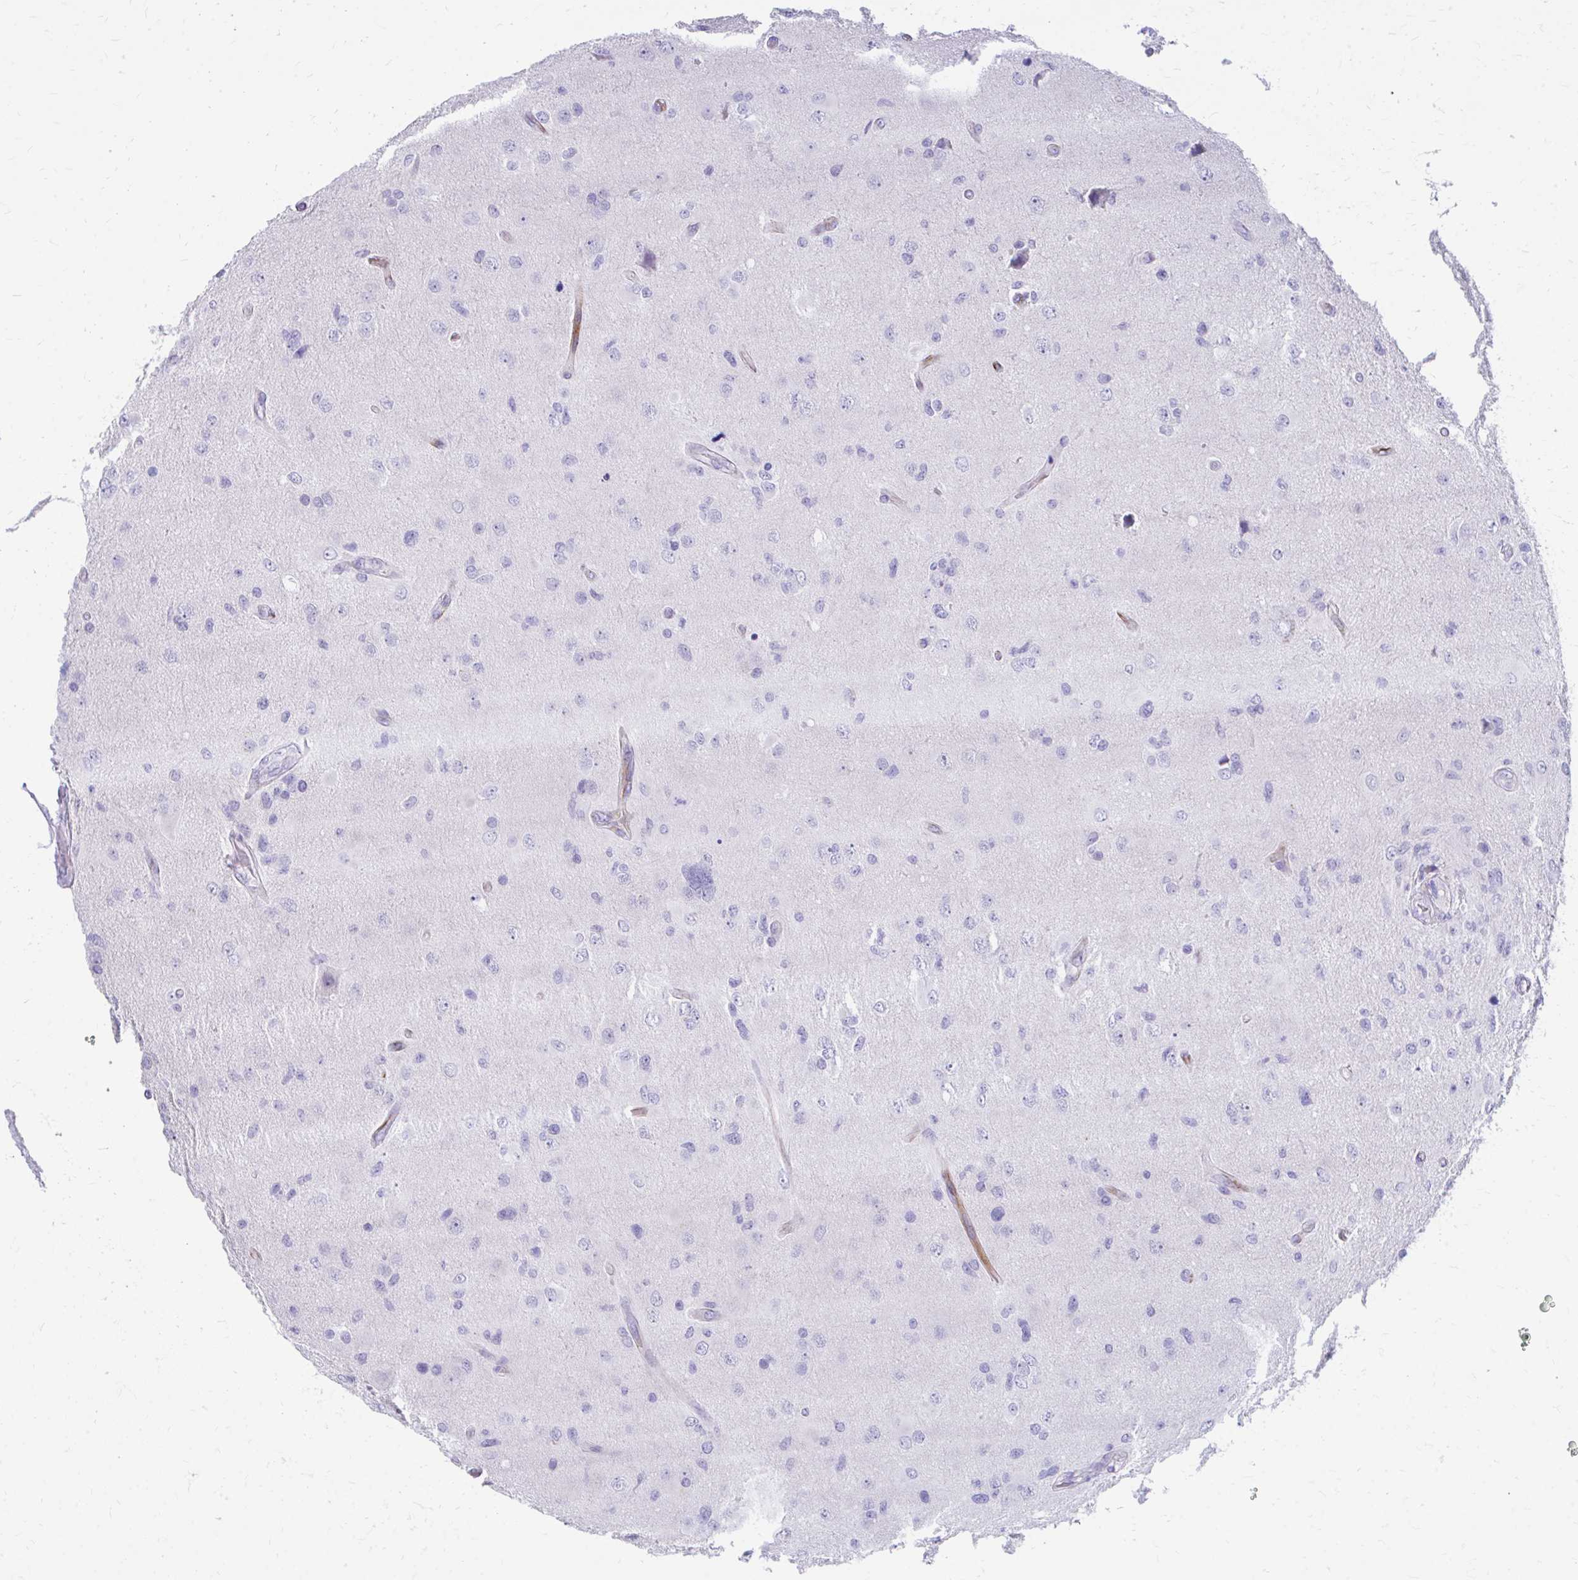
{"staining": {"intensity": "negative", "quantity": "none", "location": "none"}, "tissue": "glioma", "cell_type": "Tumor cells", "image_type": "cancer", "snomed": [{"axis": "morphology", "description": "Glioma, malignant, High grade"}, {"axis": "topography", "description": "Brain"}], "caption": "A high-resolution photomicrograph shows immunohistochemistry (IHC) staining of high-grade glioma (malignant), which exhibits no significant positivity in tumor cells.", "gene": "KRIT1", "patient": {"sex": "male", "age": 53}}